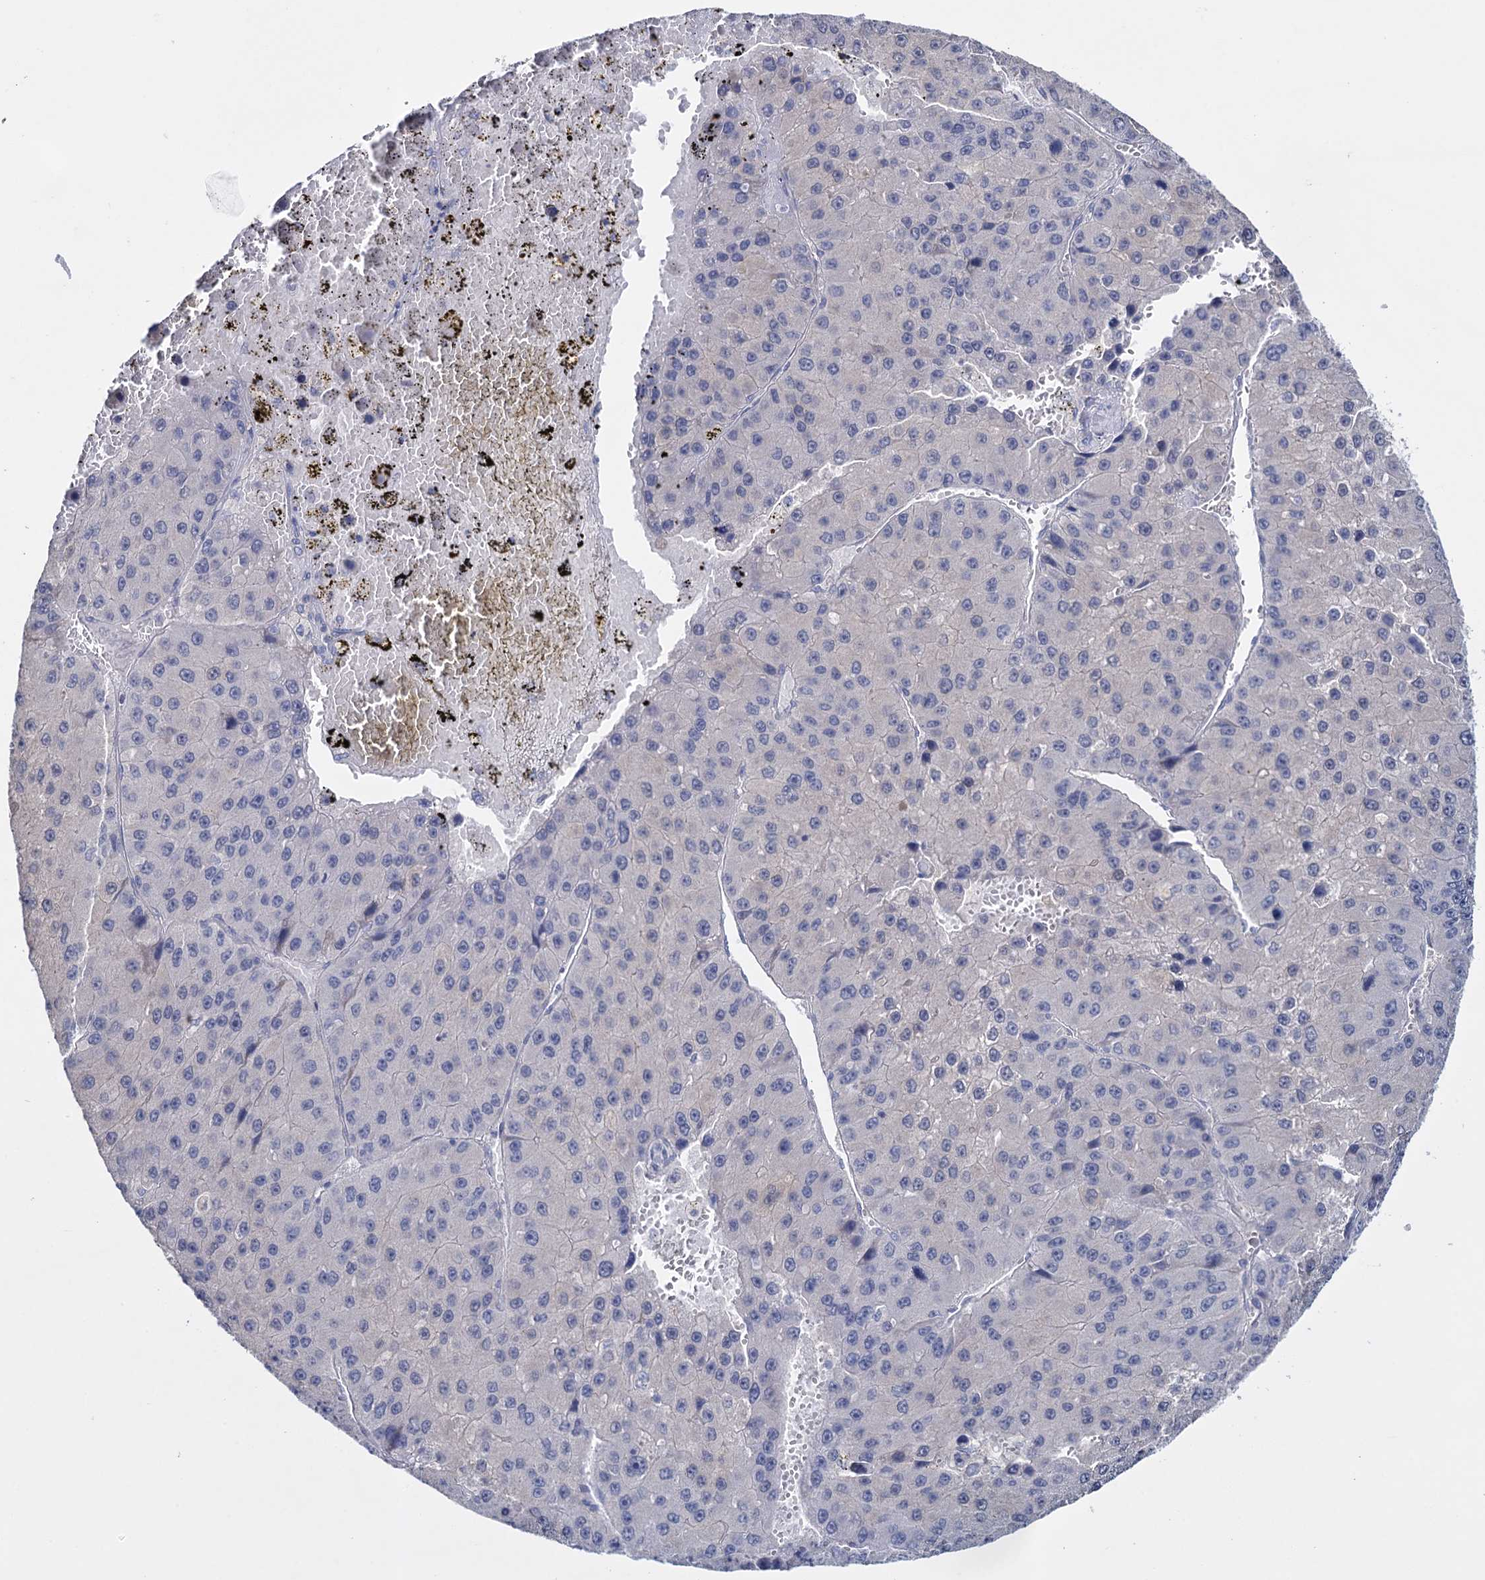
{"staining": {"intensity": "negative", "quantity": "none", "location": "none"}, "tissue": "liver cancer", "cell_type": "Tumor cells", "image_type": "cancer", "snomed": [{"axis": "morphology", "description": "Carcinoma, Hepatocellular, NOS"}, {"axis": "topography", "description": "Liver"}], "caption": "Protein analysis of liver hepatocellular carcinoma exhibits no significant expression in tumor cells.", "gene": "GSTM2", "patient": {"sex": "female", "age": 73}}